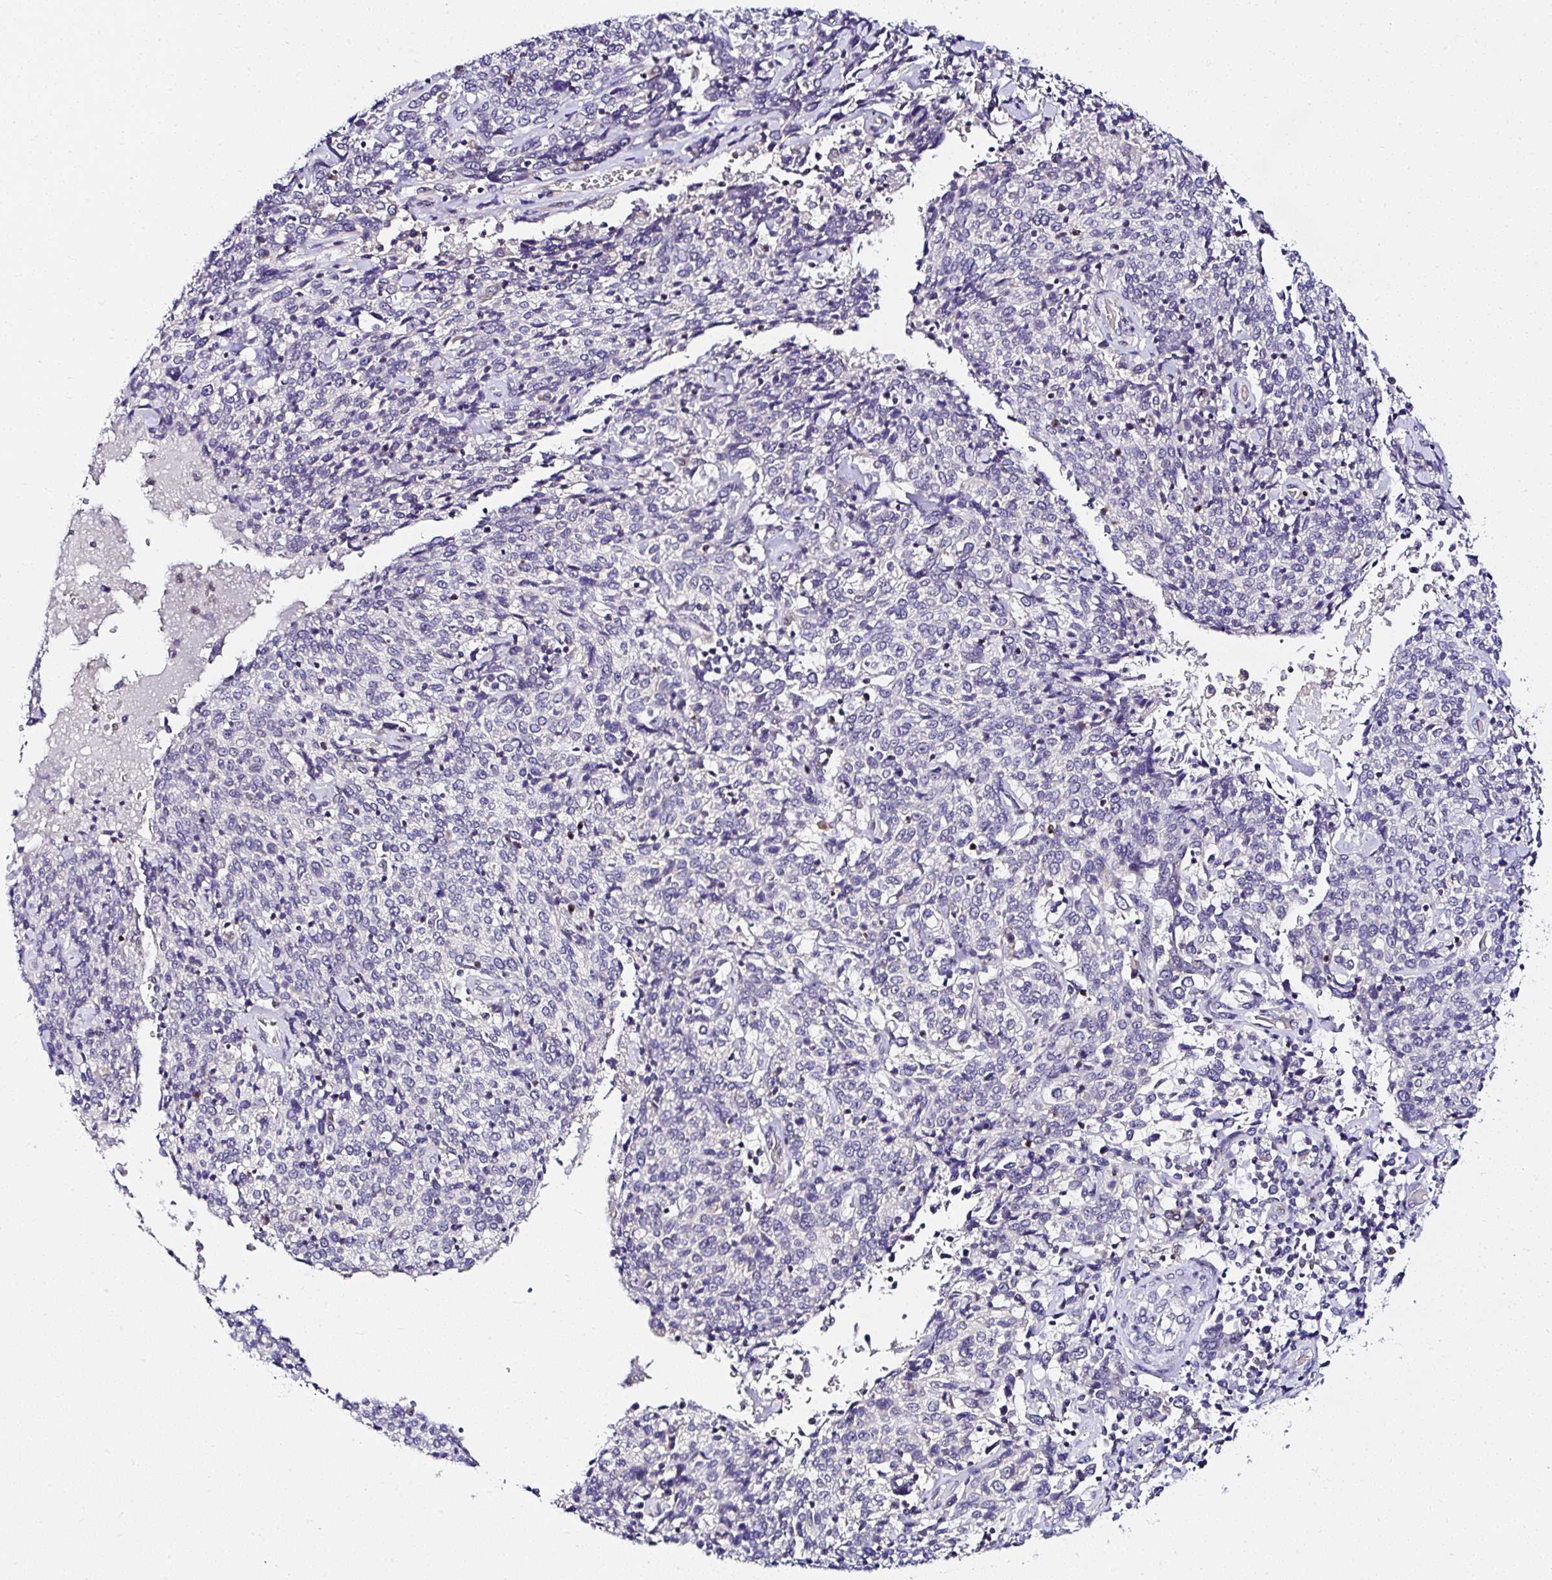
{"staining": {"intensity": "negative", "quantity": "none", "location": "none"}, "tissue": "cervical cancer", "cell_type": "Tumor cells", "image_type": "cancer", "snomed": [{"axis": "morphology", "description": "Squamous cell carcinoma, NOS"}, {"axis": "topography", "description": "Cervix"}], "caption": "Immunohistochemistry histopathology image of human cervical cancer (squamous cell carcinoma) stained for a protein (brown), which displays no positivity in tumor cells. Nuclei are stained in blue.", "gene": "DEPDC5", "patient": {"sex": "female", "age": 46}}